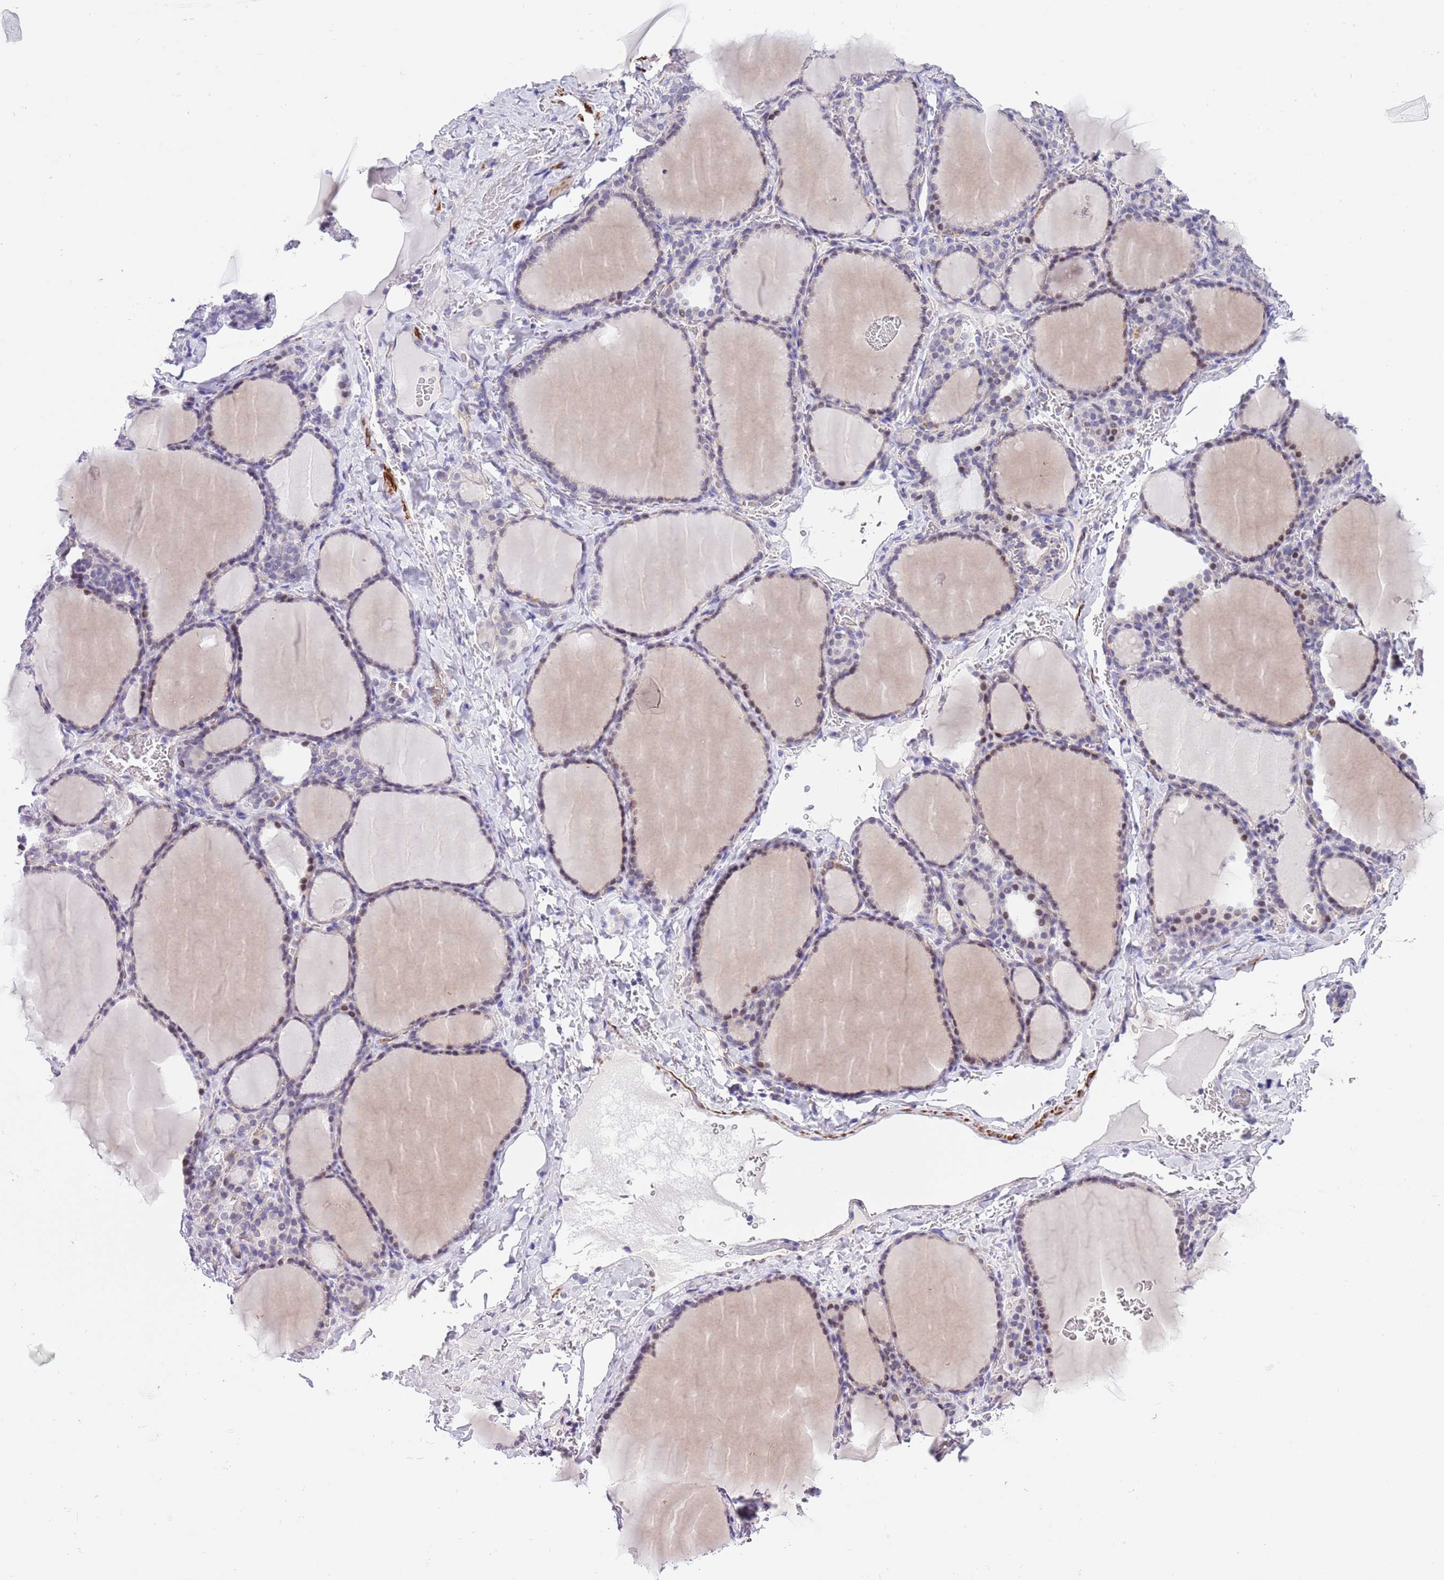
{"staining": {"intensity": "weak", "quantity": "<25%", "location": "cytoplasmic/membranous"}, "tissue": "thyroid gland", "cell_type": "Glandular cells", "image_type": "normal", "snomed": [{"axis": "morphology", "description": "Normal tissue, NOS"}, {"axis": "topography", "description": "Thyroid gland"}], "caption": "Protein analysis of benign thyroid gland demonstrates no significant expression in glandular cells. The staining is performed using DAB (3,3'-diaminobenzidine) brown chromogen with nuclei counter-stained in using hematoxylin.", "gene": "NET1", "patient": {"sex": "female", "age": 39}}